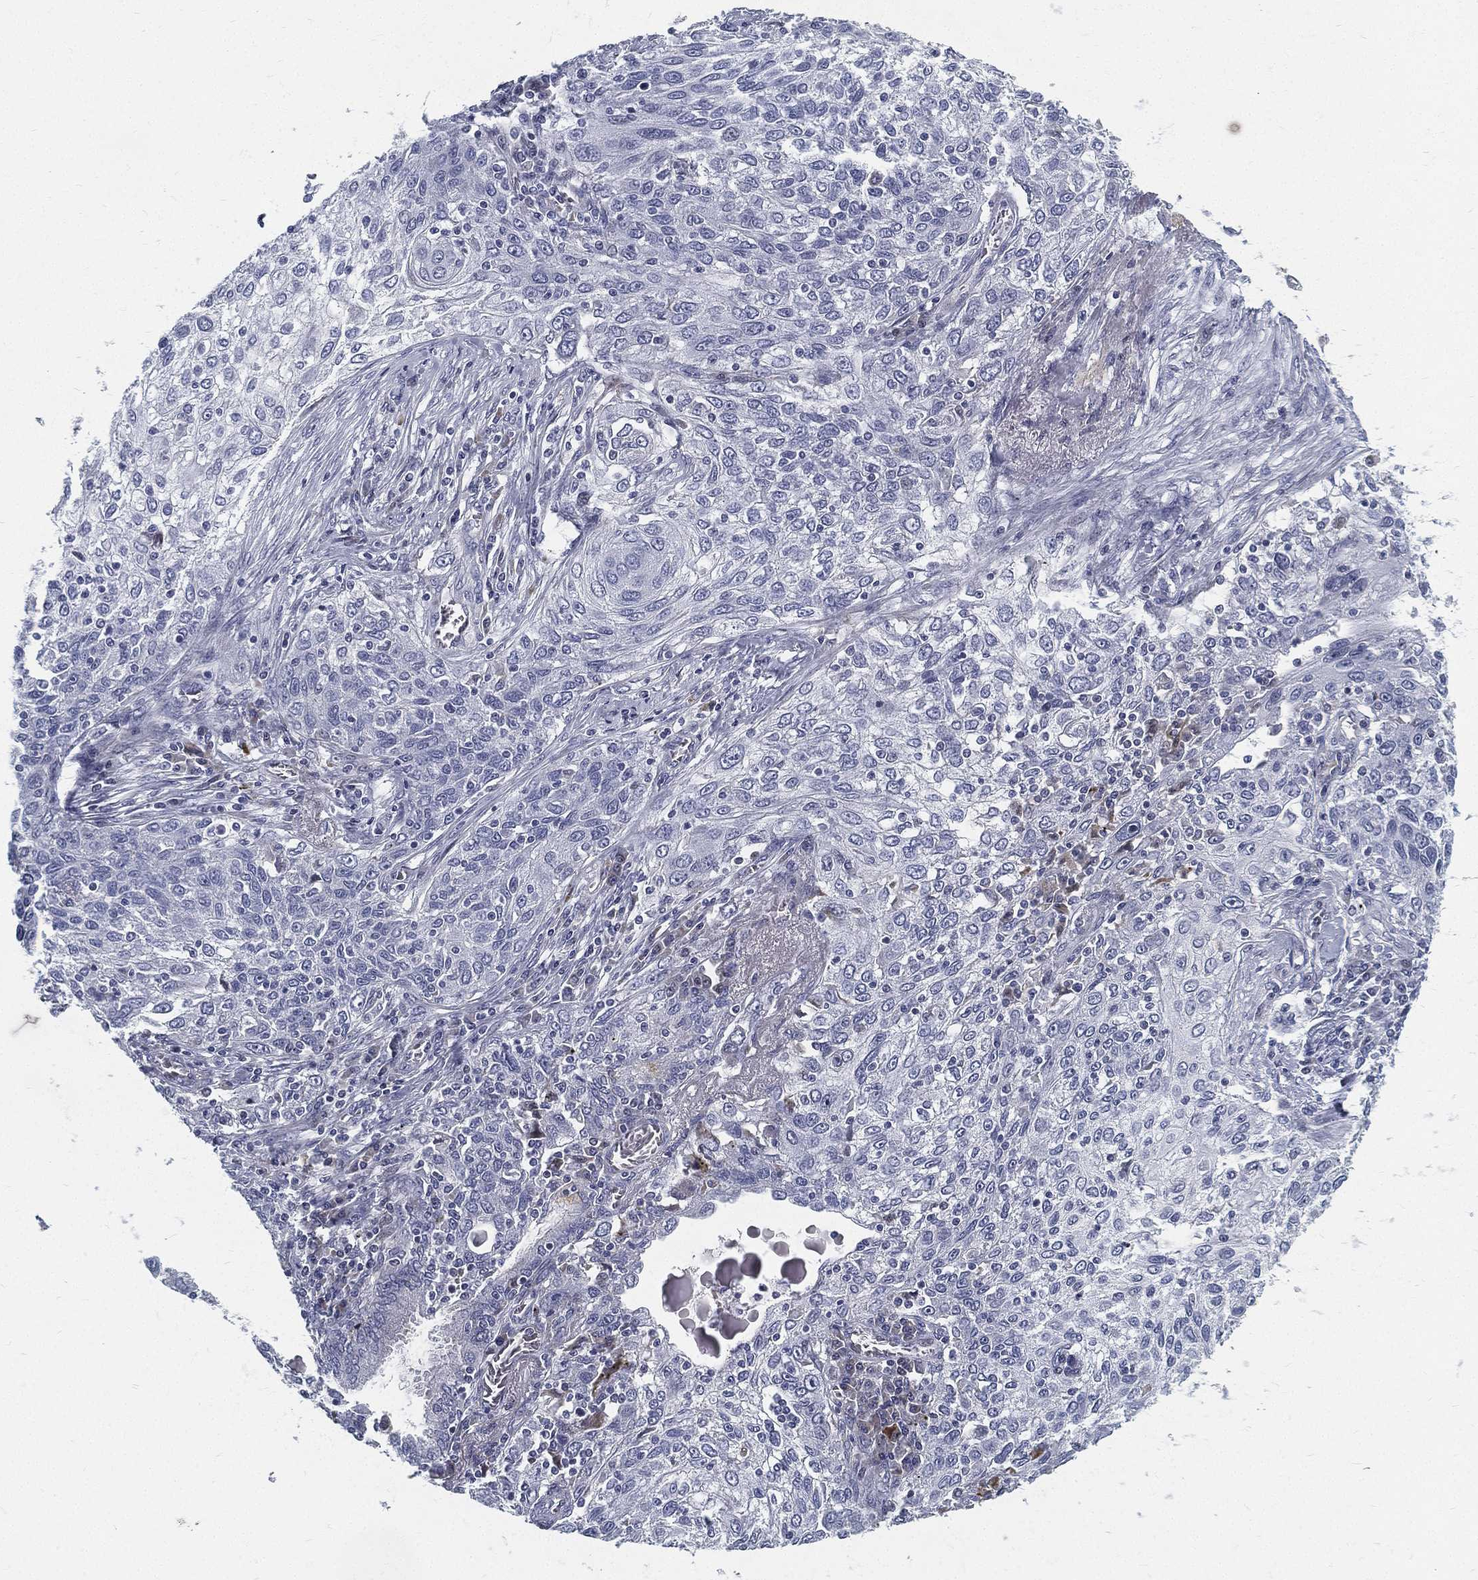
{"staining": {"intensity": "negative", "quantity": "none", "location": "none"}, "tissue": "lung cancer", "cell_type": "Tumor cells", "image_type": "cancer", "snomed": [{"axis": "morphology", "description": "Squamous cell carcinoma, NOS"}, {"axis": "topography", "description": "Lung"}], "caption": "IHC of human squamous cell carcinoma (lung) exhibits no positivity in tumor cells. (DAB (3,3'-diaminobenzidine) IHC visualized using brightfield microscopy, high magnification).", "gene": "SPPL2C", "patient": {"sex": "female", "age": 69}}